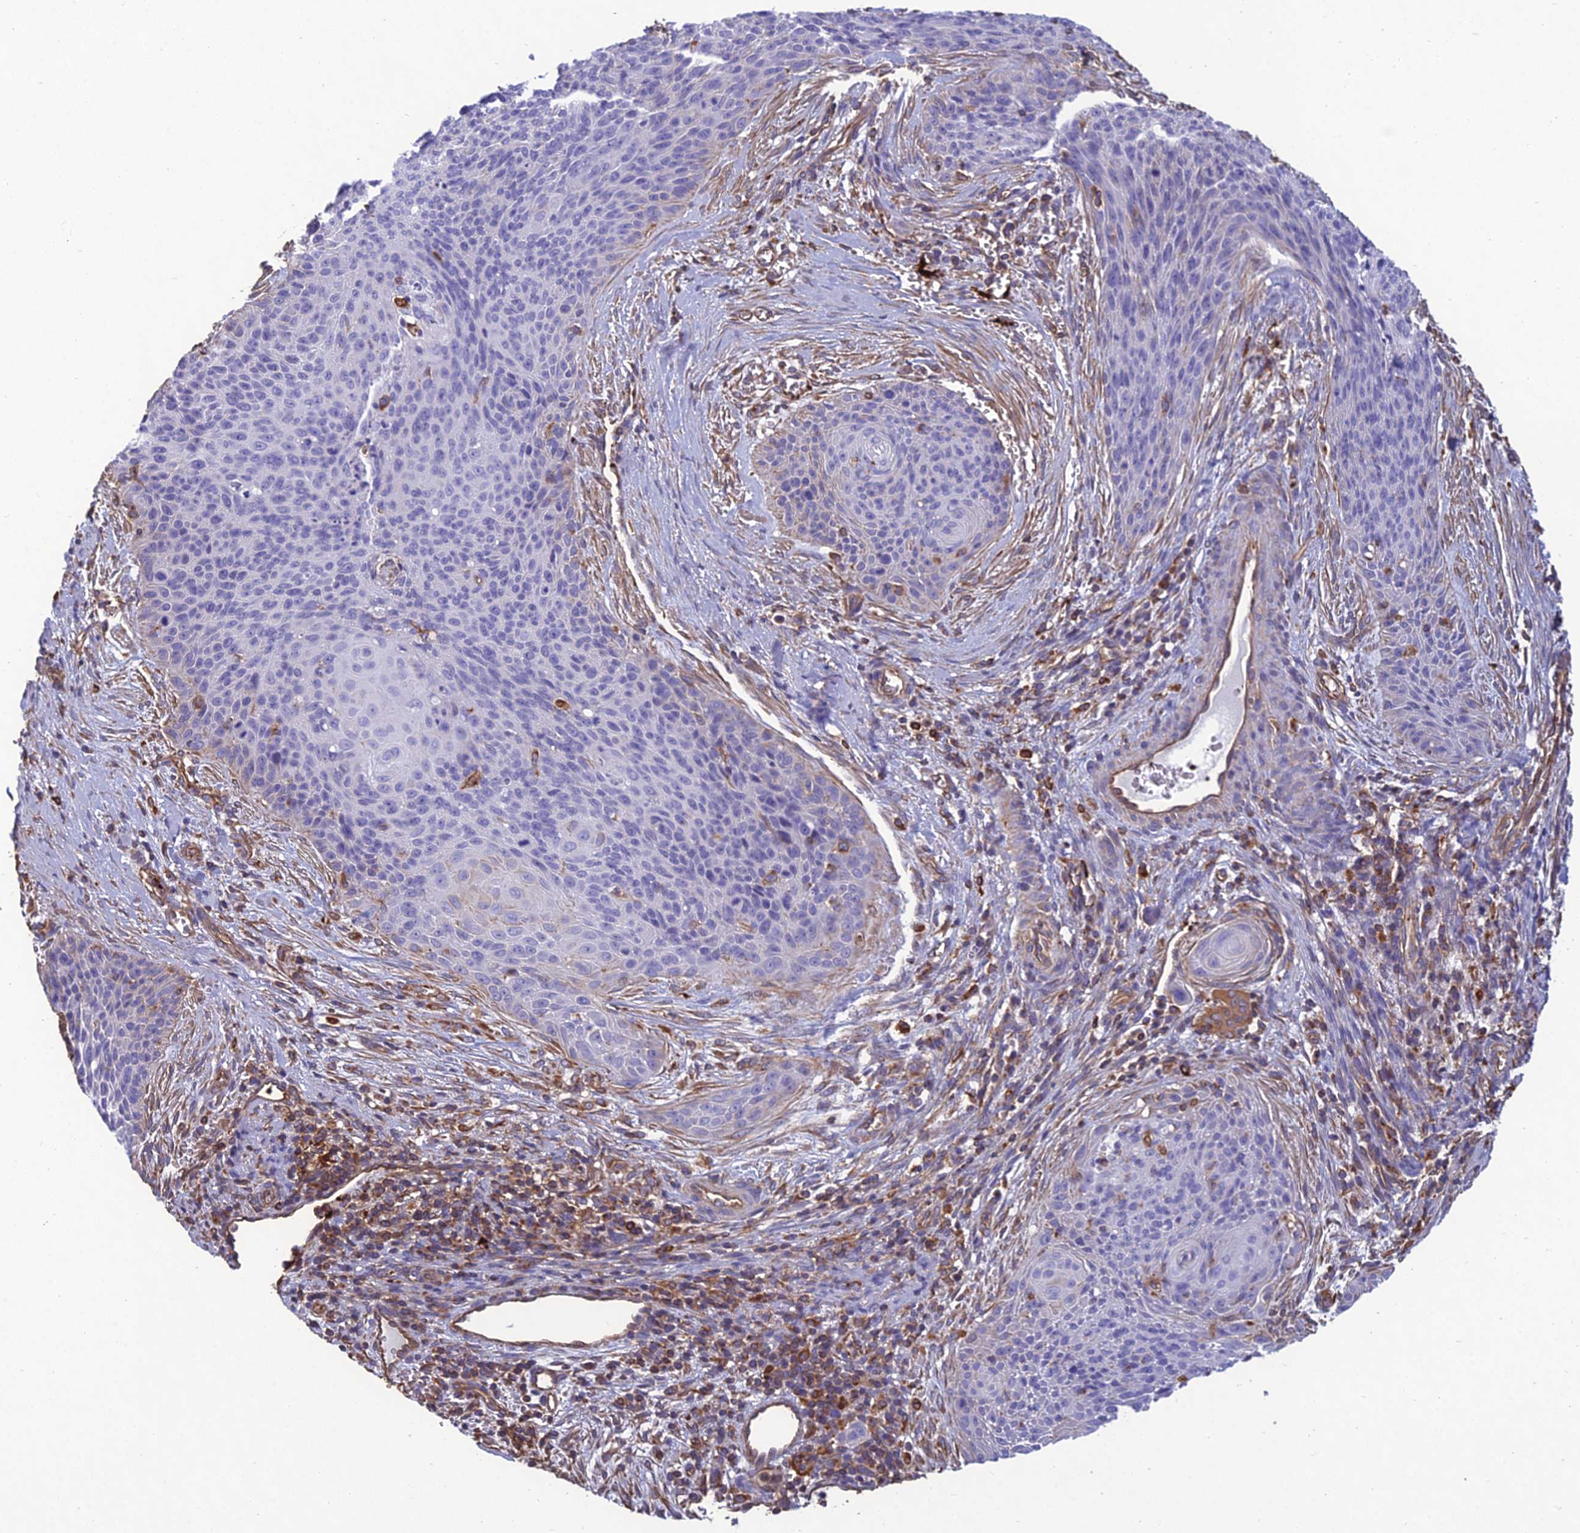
{"staining": {"intensity": "negative", "quantity": "none", "location": "none"}, "tissue": "cervical cancer", "cell_type": "Tumor cells", "image_type": "cancer", "snomed": [{"axis": "morphology", "description": "Squamous cell carcinoma, NOS"}, {"axis": "topography", "description": "Cervix"}], "caption": "Tumor cells show no significant protein positivity in cervical cancer.", "gene": "PSMD11", "patient": {"sex": "female", "age": 55}}